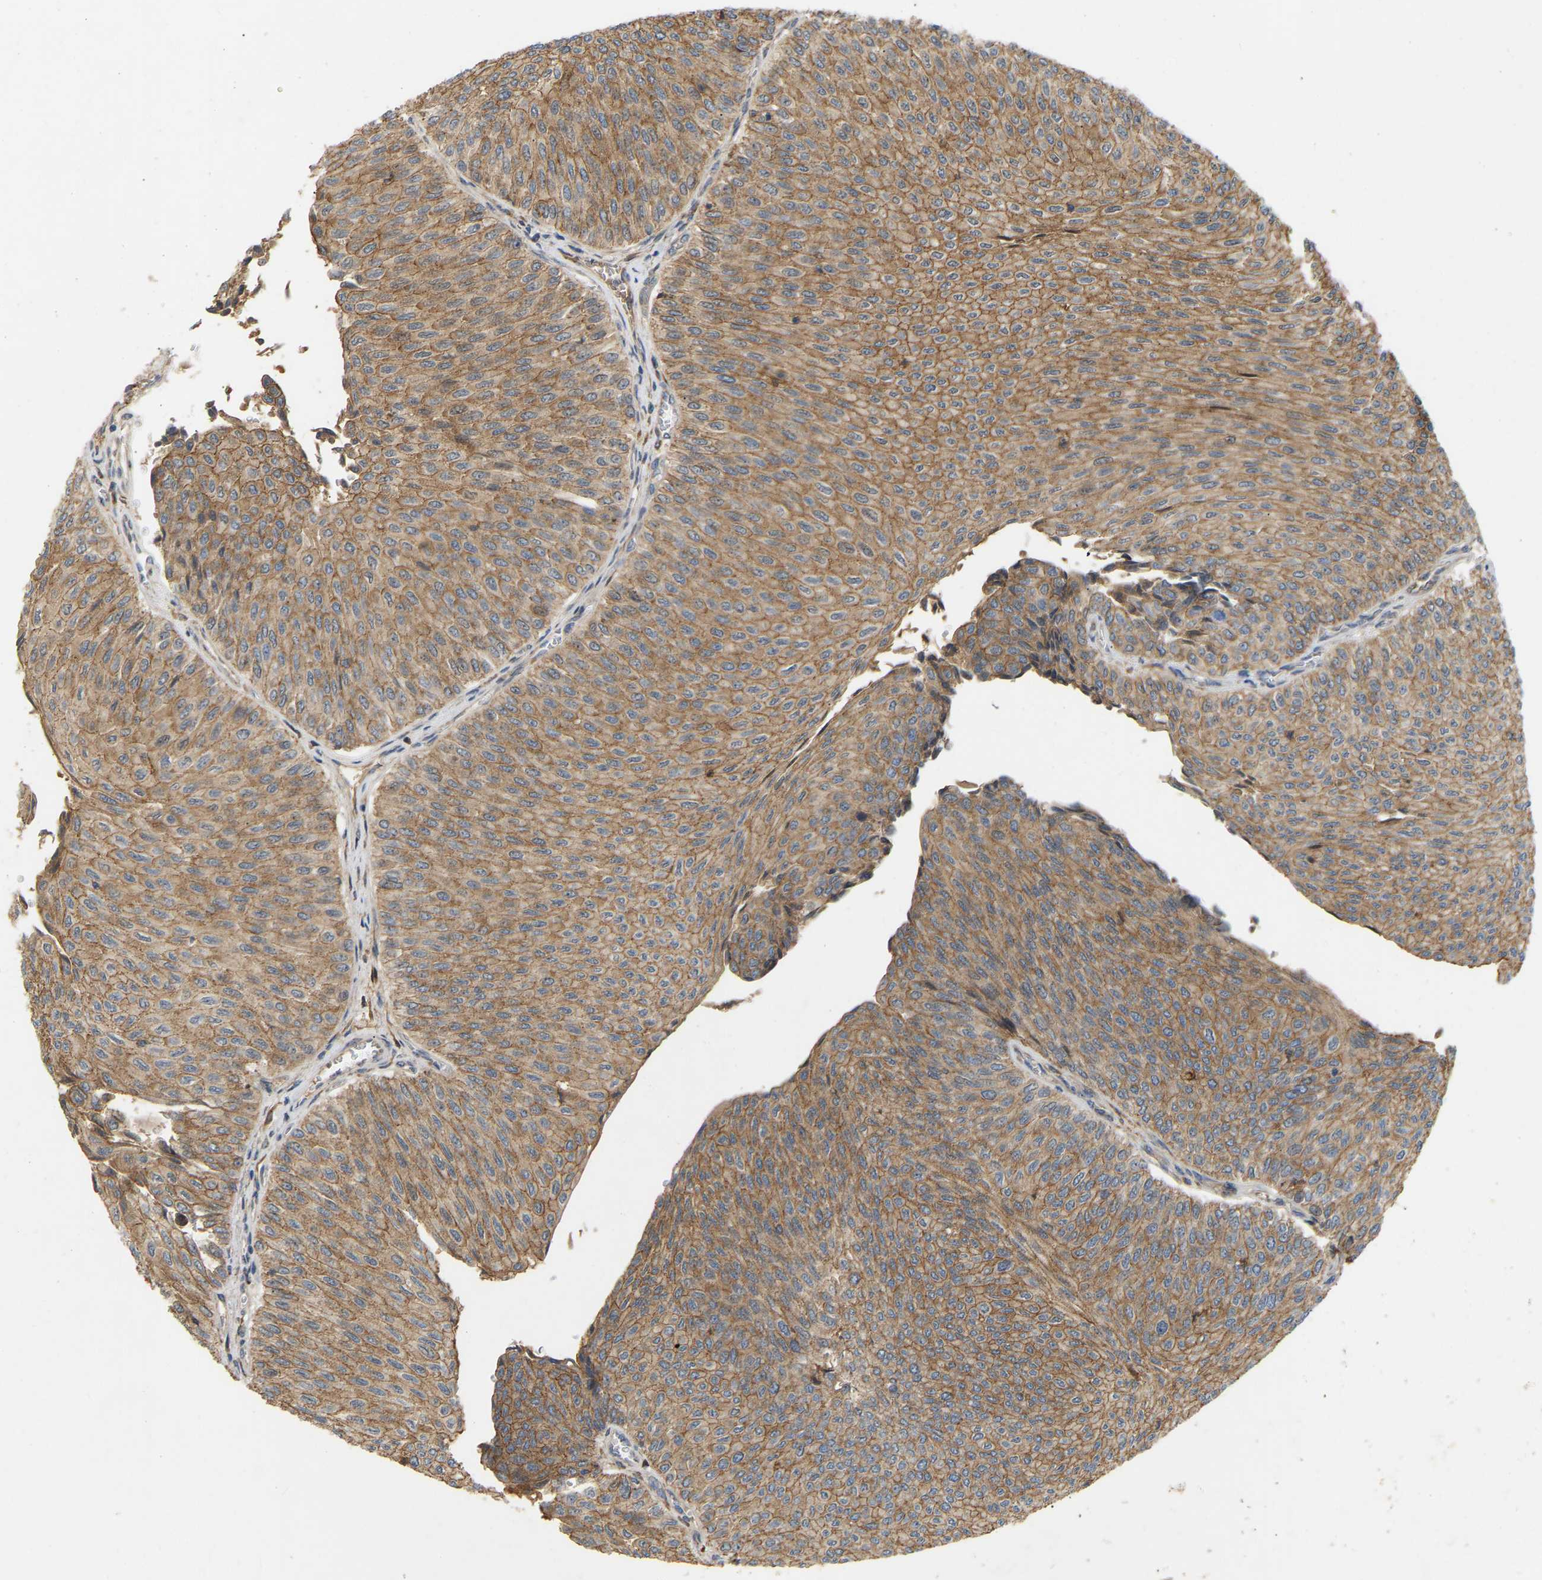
{"staining": {"intensity": "moderate", "quantity": ">75%", "location": "cytoplasmic/membranous"}, "tissue": "urothelial cancer", "cell_type": "Tumor cells", "image_type": "cancer", "snomed": [{"axis": "morphology", "description": "Urothelial carcinoma, Low grade"}, {"axis": "topography", "description": "Urinary bladder"}], "caption": "IHC micrograph of neoplastic tissue: human urothelial cancer stained using immunohistochemistry (IHC) shows medium levels of moderate protein expression localized specifically in the cytoplasmic/membranous of tumor cells, appearing as a cytoplasmic/membranous brown color.", "gene": "PTCD1", "patient": {"sex": "male", "age": 78}}